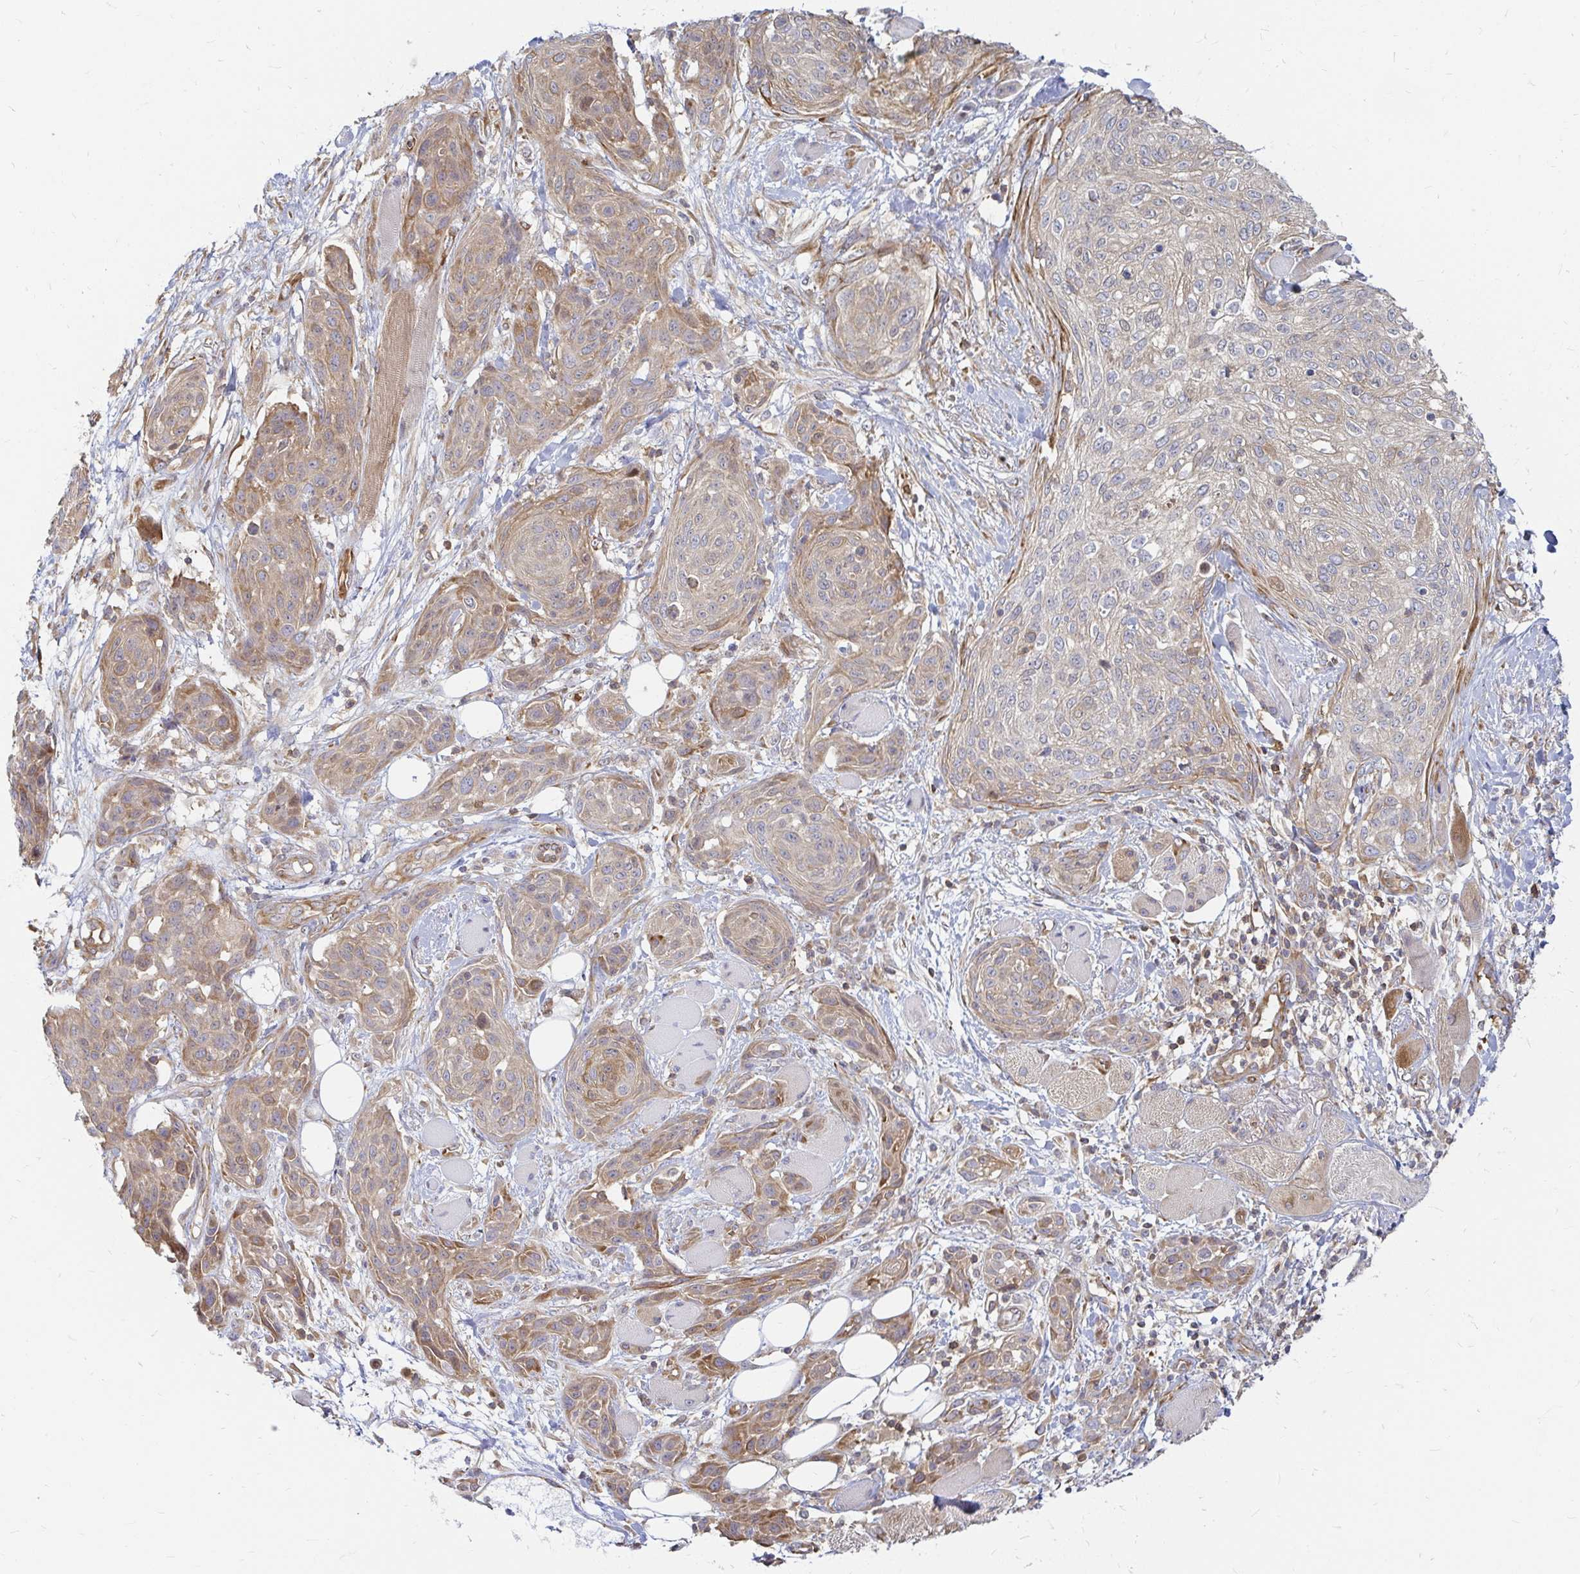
{"staining": {"intensity": "moderate", "quantity": "<25%", "location": "cytoplasmic/membranous"}, "tissue": "skin cancer", "cell_type": "Tumor cells", "image_type": "cancer", "snomed": [{"axis": "morphology", "description": "Squamous cell carcinoma, NOS"}, {"axis": "topography", "description": "Skin"}], "caption": "High-power microscopy captured an immunohistochemistry image of squamous cell carcinoma (skin), revealing moderate cytoplasmic/membranous staining in about <25% of tumor cells. The staining is performed using DAB brown chromogen to label protein expression. The nuclei are counter-stained blue using hematoxylin.", "gene": "CAST", "patient": {"sex": "female", "age": 87}}